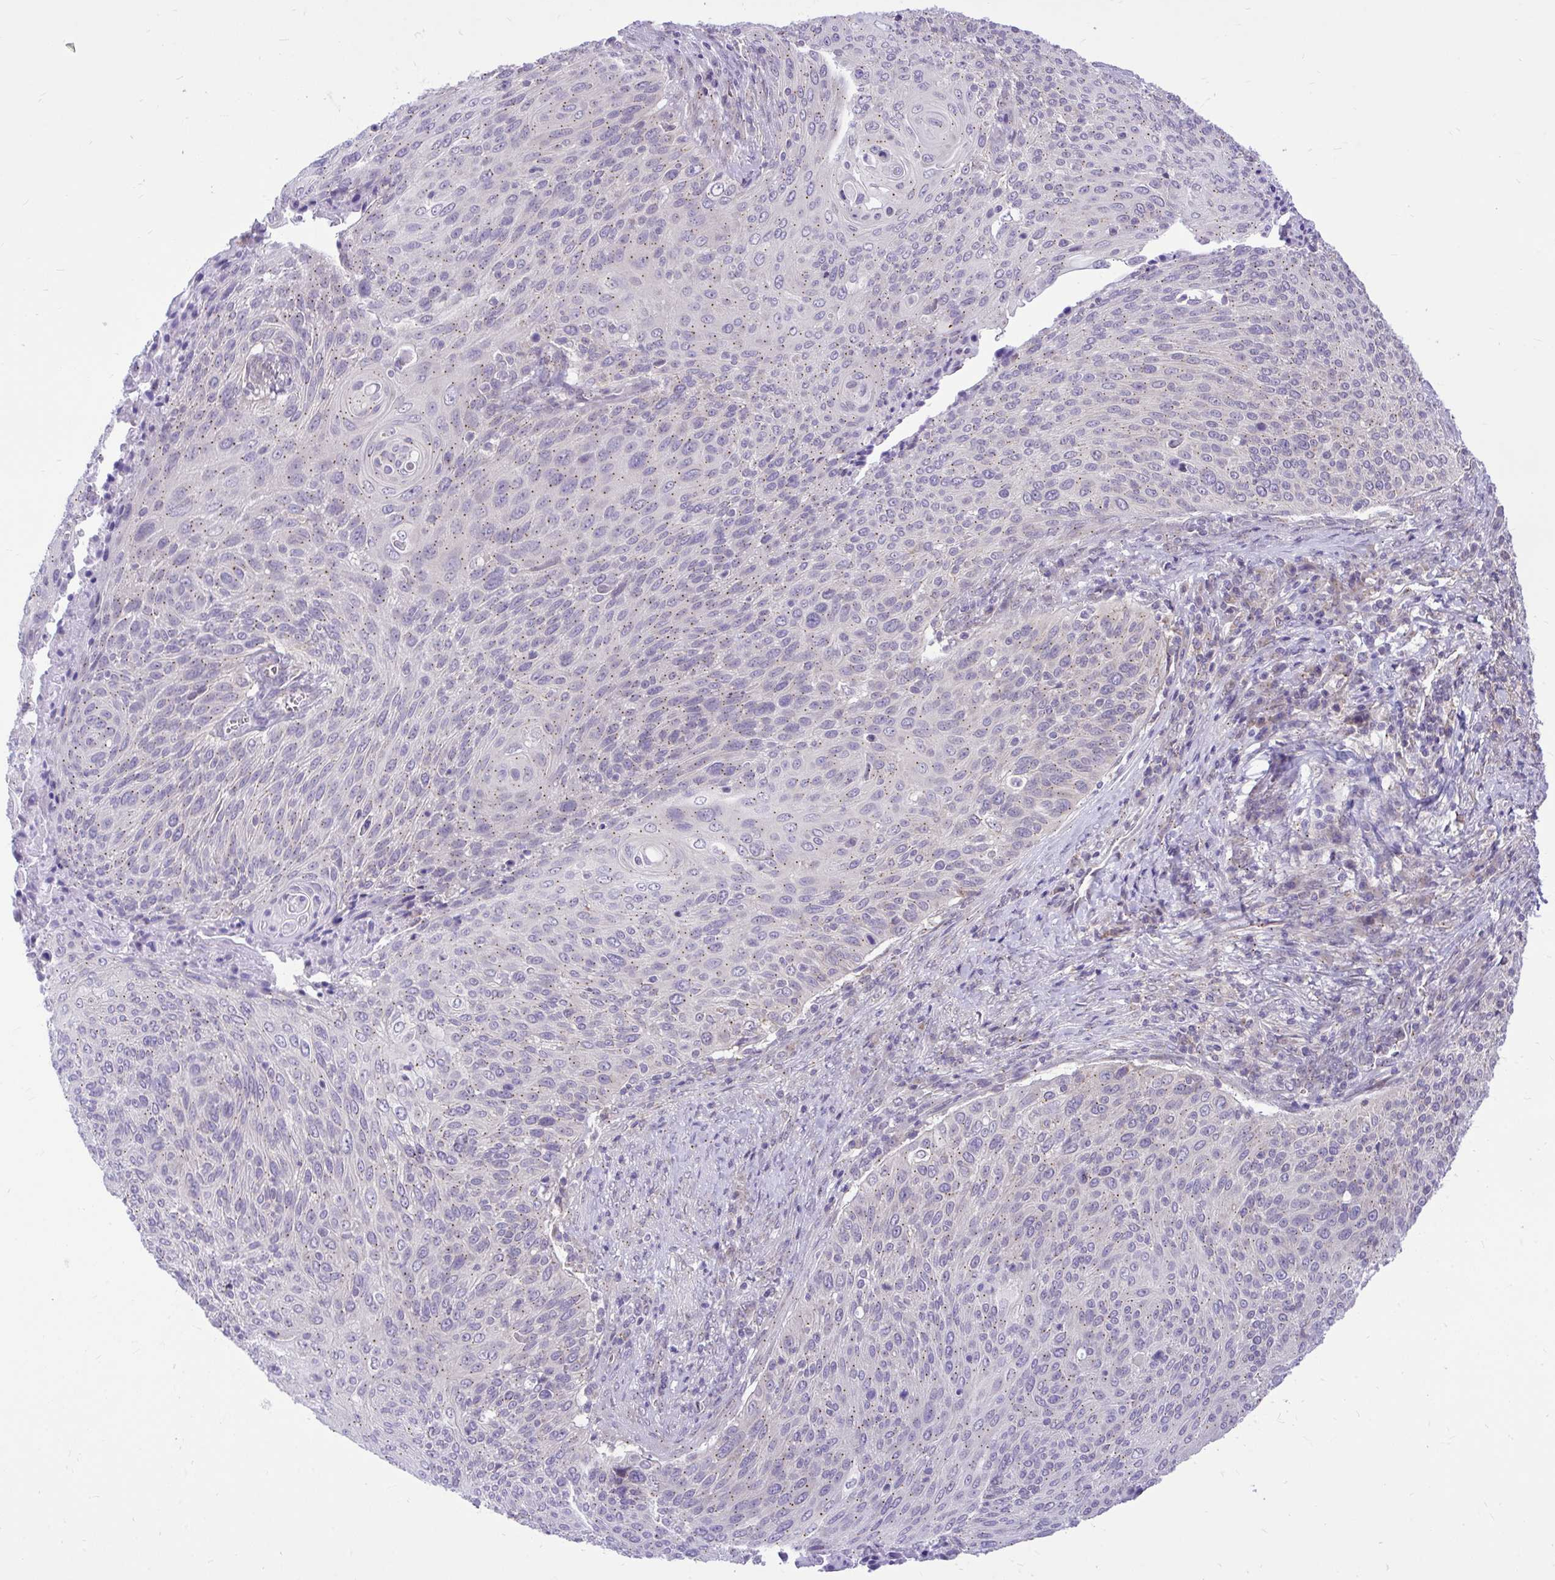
{"staining": {"intensity": "weak", "quantity": "25%-75%", "location": "cytoplasmic/membranous"}, "tissue": "cervical cancer", "cell_type": "Tumor cells", "image_type": "cancer", "snomed": [{"axis": "morphology", "description": "Squamous cell carcinoma, NOS"}, {"axis": "topography", "description": "Cervix"}], "caption": "The histopathology image shows a brown stain indicating the presence of a protein in the cytoplasmic/membranous of tumor cells in squamous cell carcinoma (cervical).", "gene": "CEACAM18", "patient": {"sex": "female", "age": 31}}